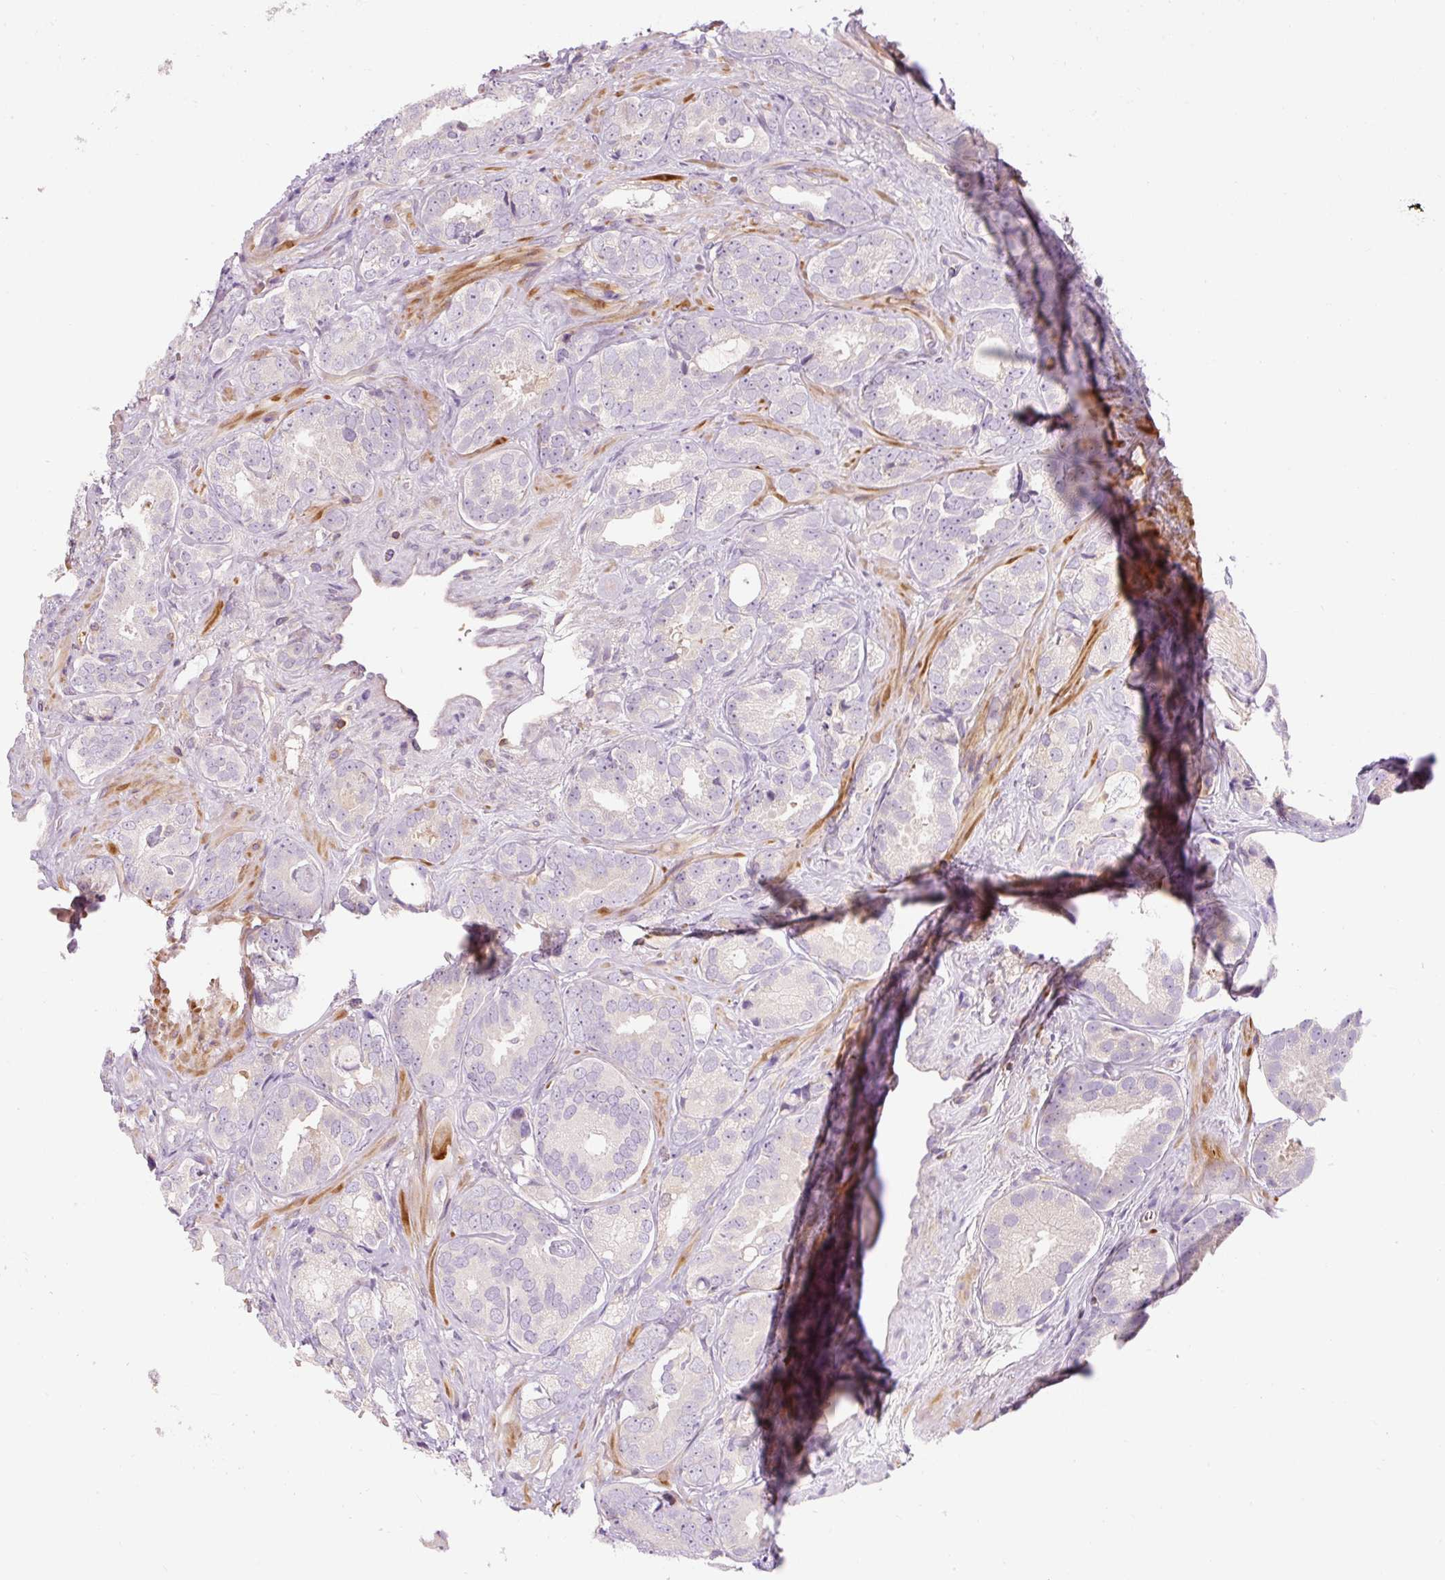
{"staining": {"intensity": "negative", "quantity": "none", "location": "none"}, "tissue": "prostate cancer", "cell_type": "Tumor cells", "image_type": "cancer", "snomed": [{"axis": "morphology", "description": "Adenocarcinoma, High grade"}, {"axis": "topography", "description": "Prostate"}], "caption": "Prostate cancer was stained to show a protein in brown. There is no significant staining in tumor cells. Brightfield microscopy of IHC stained with DAB (3,3'-diaminobenzidine) (brown) and hematoxylin (blue), captured at high magnification.", "gene": "TIGD2", "patient": {"sex": "male", "age": 71}}